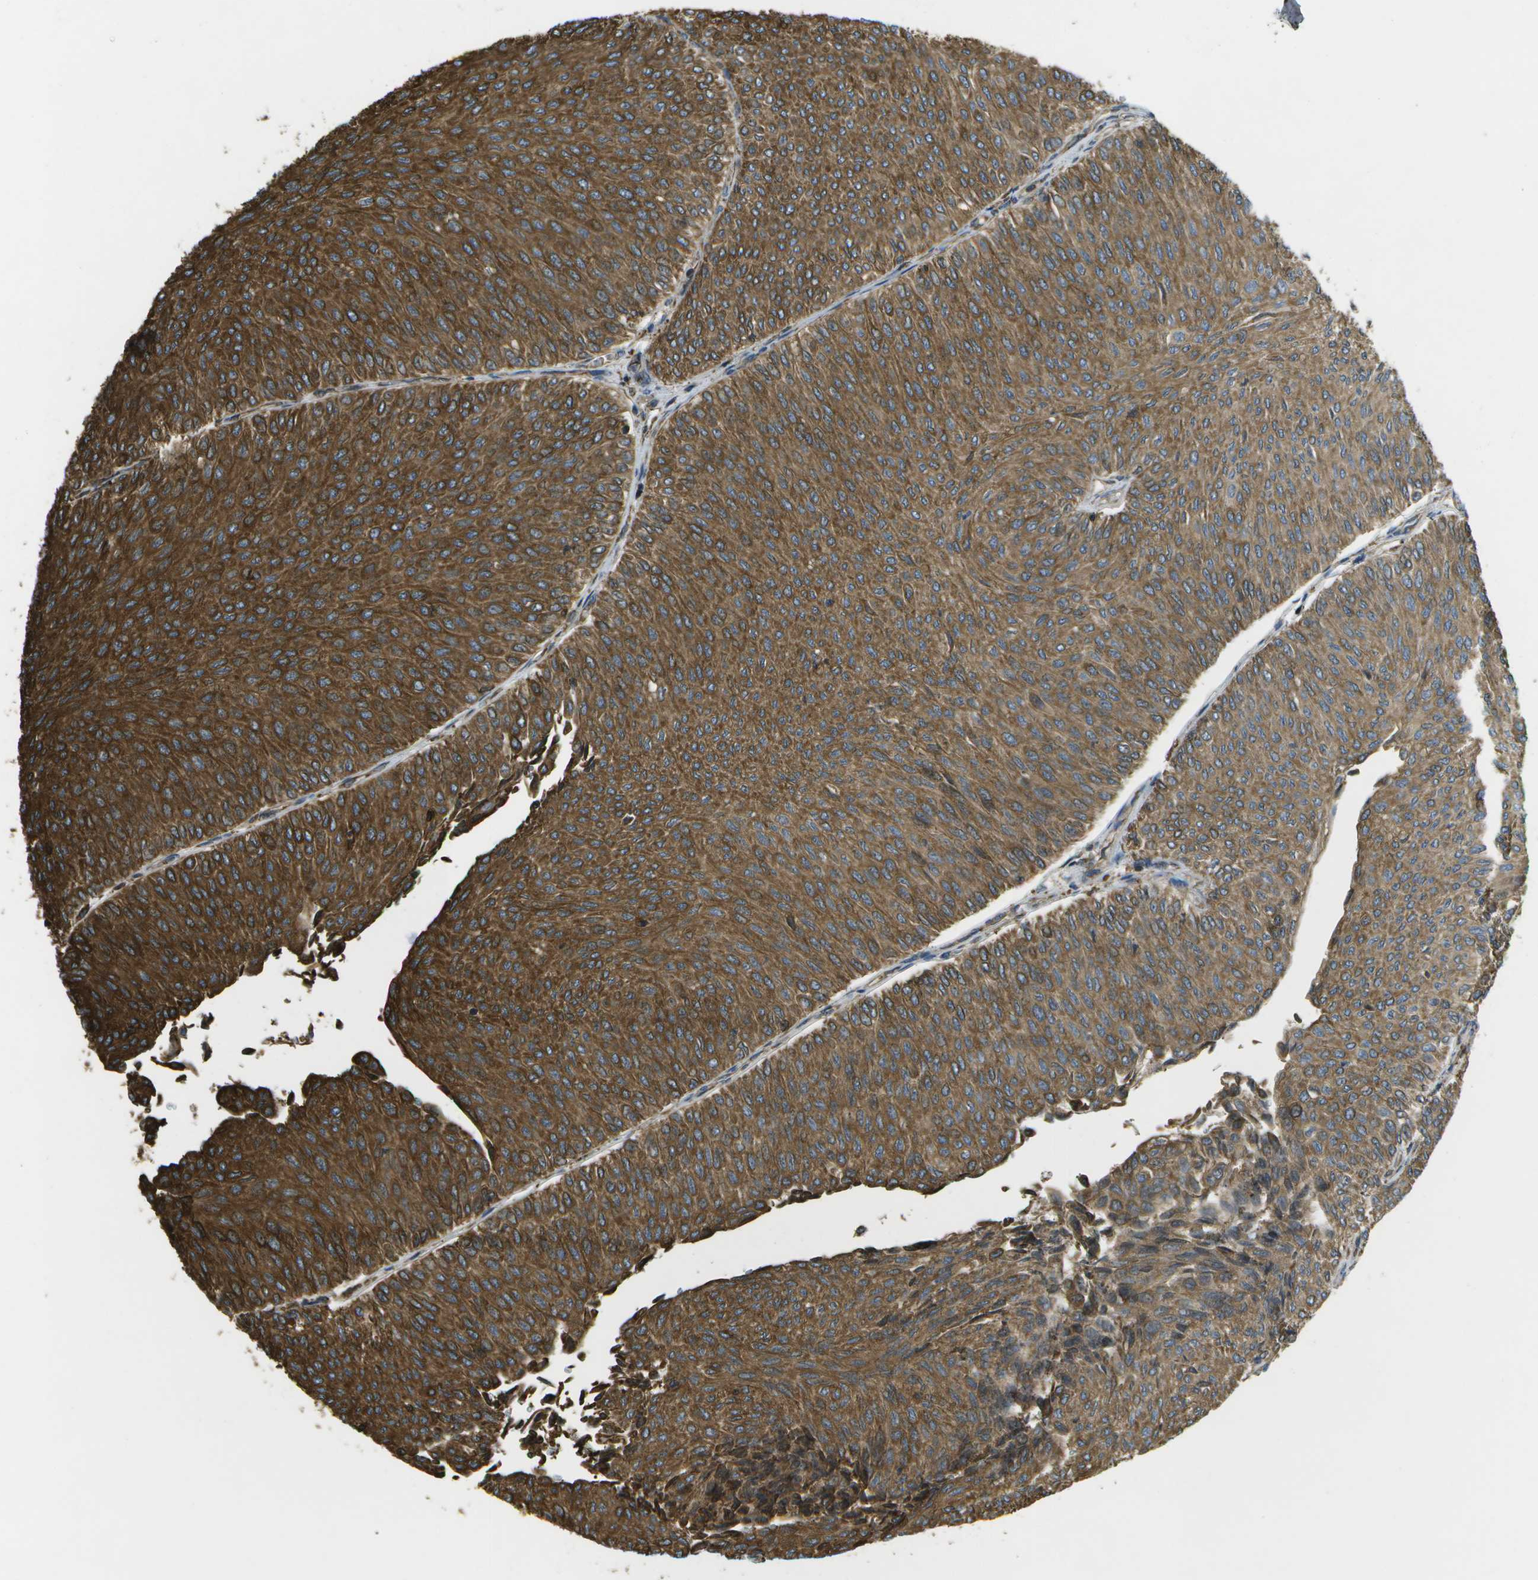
{"staining": {"intensity": "strong", "quantity": ">75%", "location": "cytoplasmic/membranous"}, "tissue": "urothelial cancer", "cell_type": "Tumor cells", "image_type": "cancer", "snomed": [{"axis": "morphology", "description": "Urothelial carcinoma, Low grade"}, {"axis": "topography", "description": "Urinary bladder"}], "caption": "Human urothelial carcinoma (low-grade) stained for a protein (brown) exhibits strong cytoplasmic/membranous positive staining in approximately >75% of tumor cells.", "gene": "PDIA4", "patient": {"sex": "male", "age": 78}}